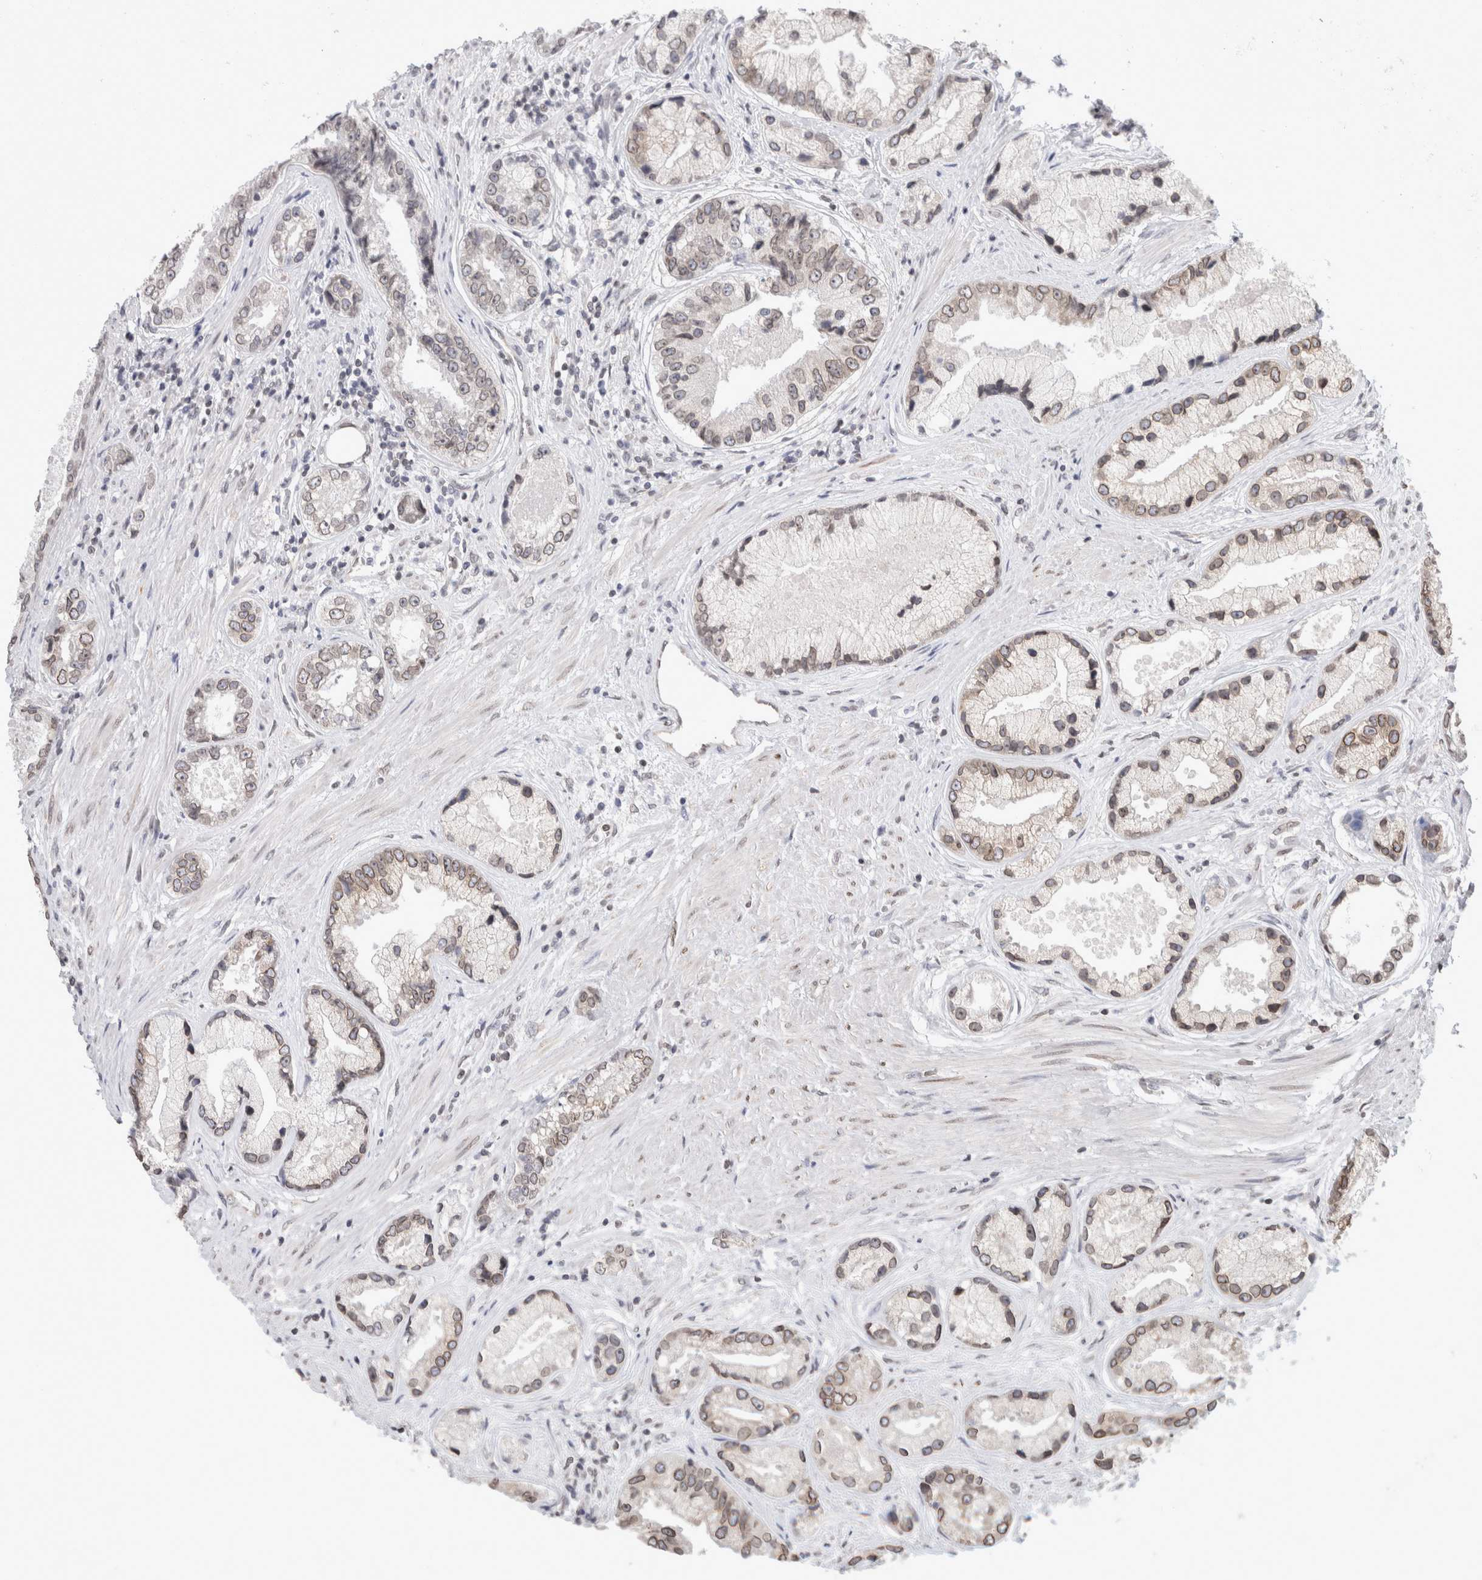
{"staining": {"intensity": "weak", "quantity": ">75%", "location": "cytoplasmic/membranous,nuclear"}, "tissue": "prostate cancer", "cell_type": "Tumor cells", "image_type": "cancer", "snomed": [{"axis": "morphology", "description": "Adenocarcinoma, High grade"}, {"axis": "topography", "description": "Prostate"}], "caption": "Weak cytoplasmic/membranous and nuclear staining is seen in about >75% of tumor cells in prostate high-grade adenocarcinoma. (DAB (3,3'-diaminobenzidine) IHC, brown staining for protein, blue staining for nuclei).", "gene": "RBMX2", "patient": {"sex": "male", "age": 61}}